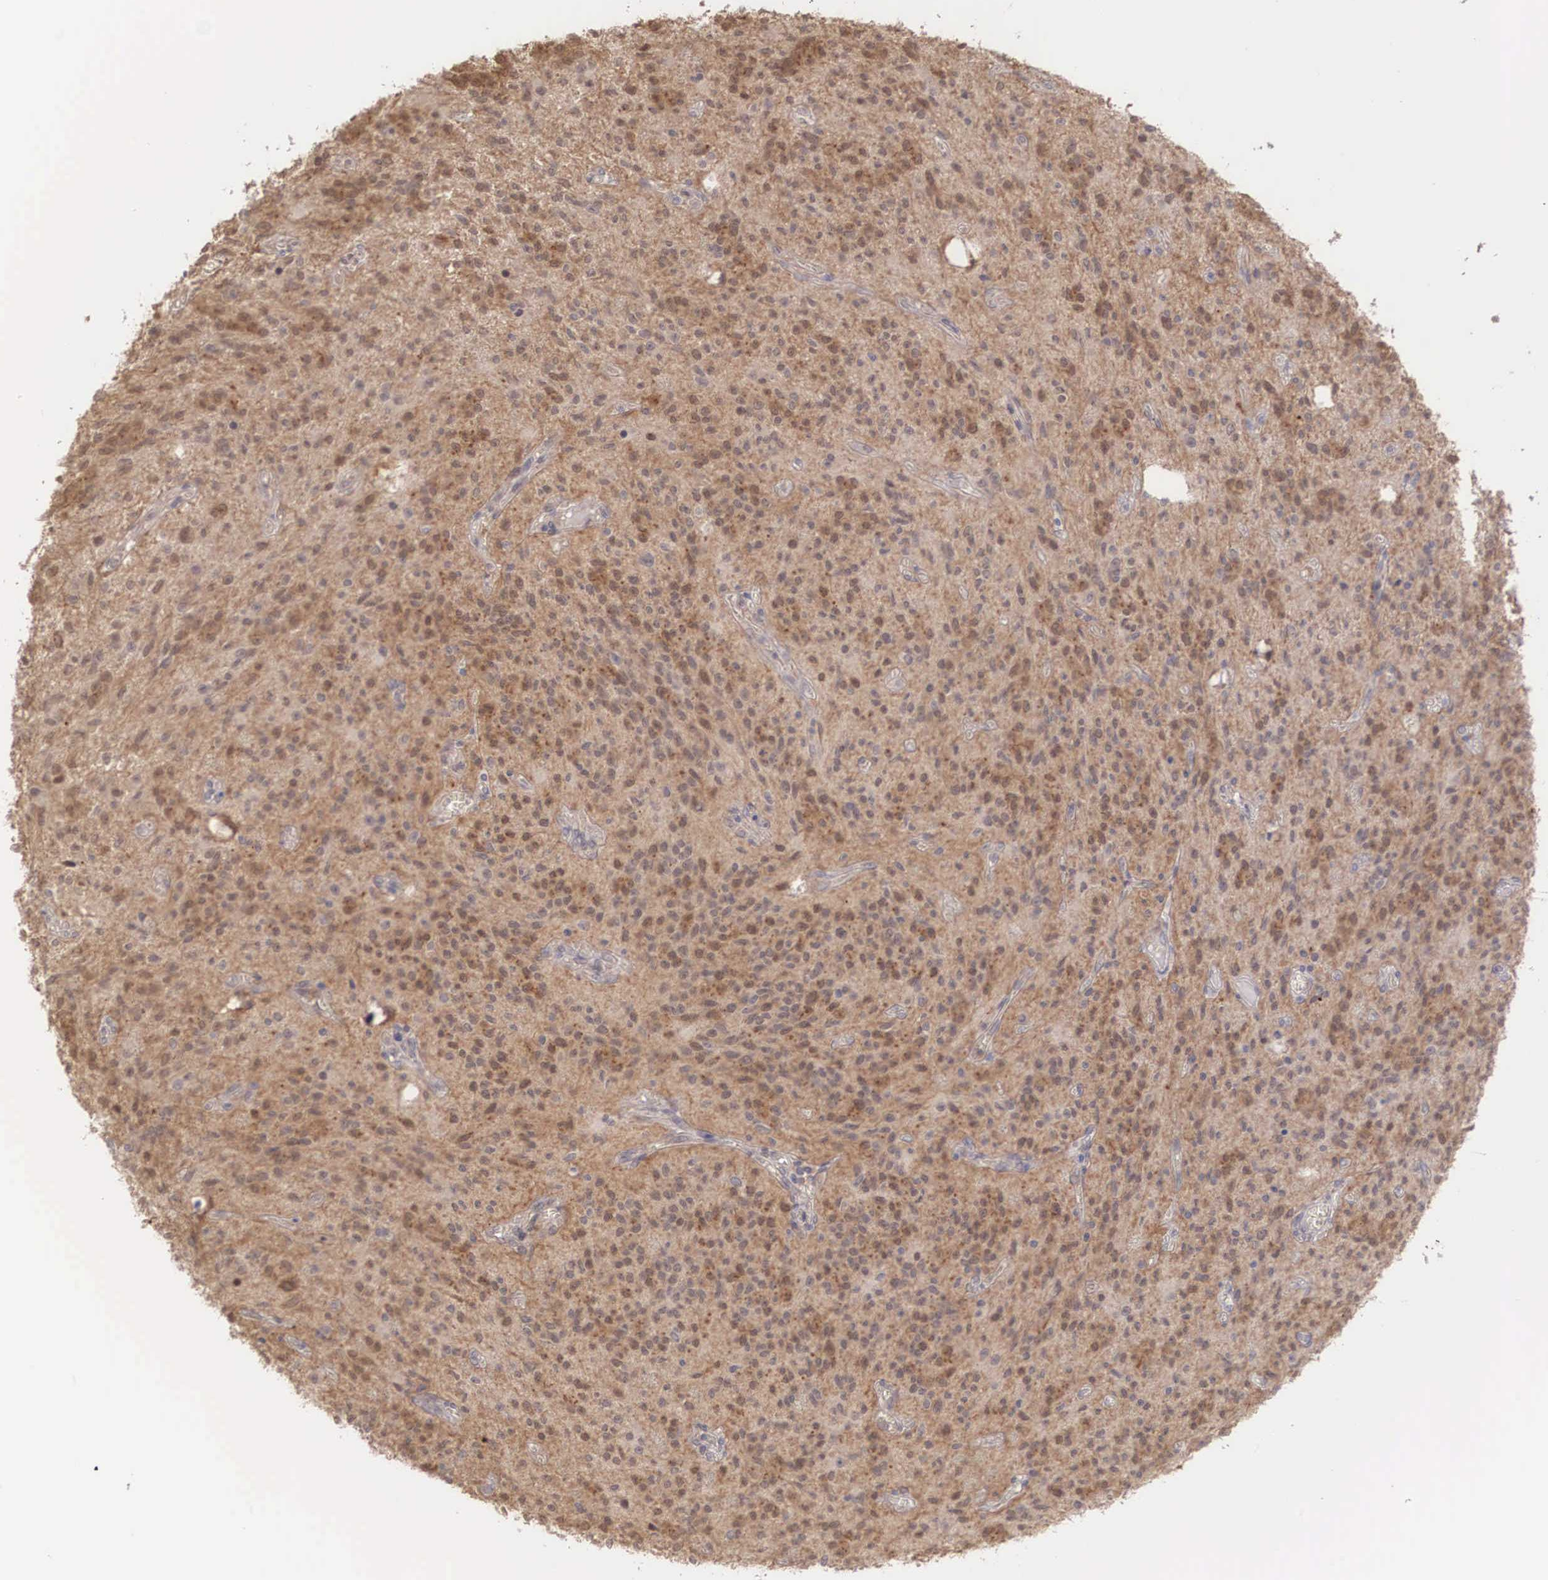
{"staining": {"intensity": "moderate", "quantity": ">75%", "location": "cytoplasmic/membranous,nuclear"}, "tissue": "glioma", "cell_type": "Tumor cells", "image_type": "cancer", "snomed": [{"axis": "morphology", "description": "Glioma, malignant, Low grade"}, {"axis": "topography", "description": "Brain"}], "caption": "Immunohistochemical staining of human glioma displays moderate cytoplasmic/membranous and nuclear protein staining in about >75% of tumor cells. Using DAB (brown) and hematoxylin (blue) stains, captured at high magnification using brightfield microscopy.", "gene": "DNAJB7", "patient": {"sex": "female", "age": 15}}